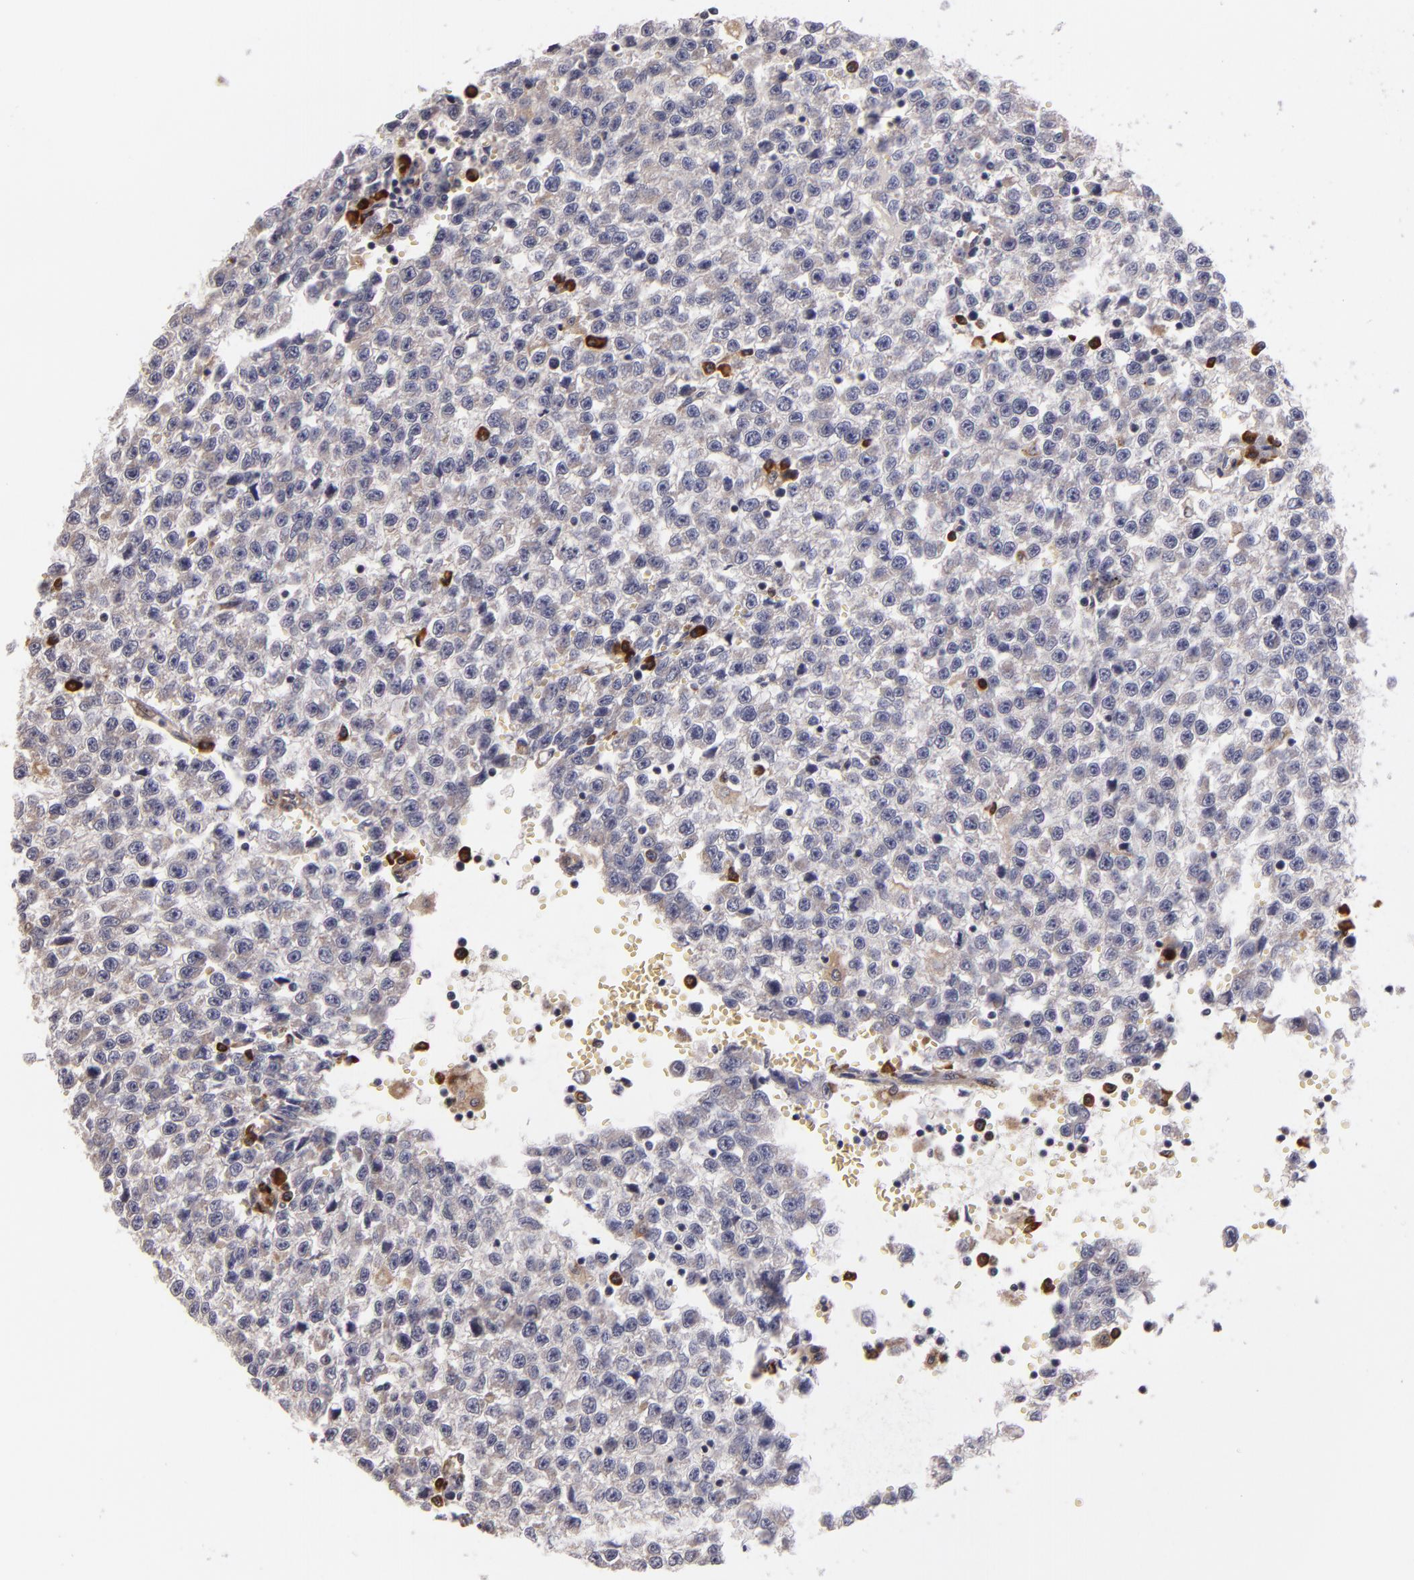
{"staining": {"intensity": "weak", "quantity": ">75%", "location": "cytoplasmic/membranous"}, "tissue": "testis cancer", "cell_type": "Tumor cells", "image_type": "cancer", "snomed": [{"axis": "morphology", "description": "Seminoma, NOS"}, {"axis": "topography", "description": "Testis"}], "caption": "This is an image of immunohistochemistry staining of testis cancer (seminoma), which shows weak staining in the cytoplasmic/membranous of tumor cells.", "gene": "CASP1", "patient": {"sex": "male", "age": 35}}